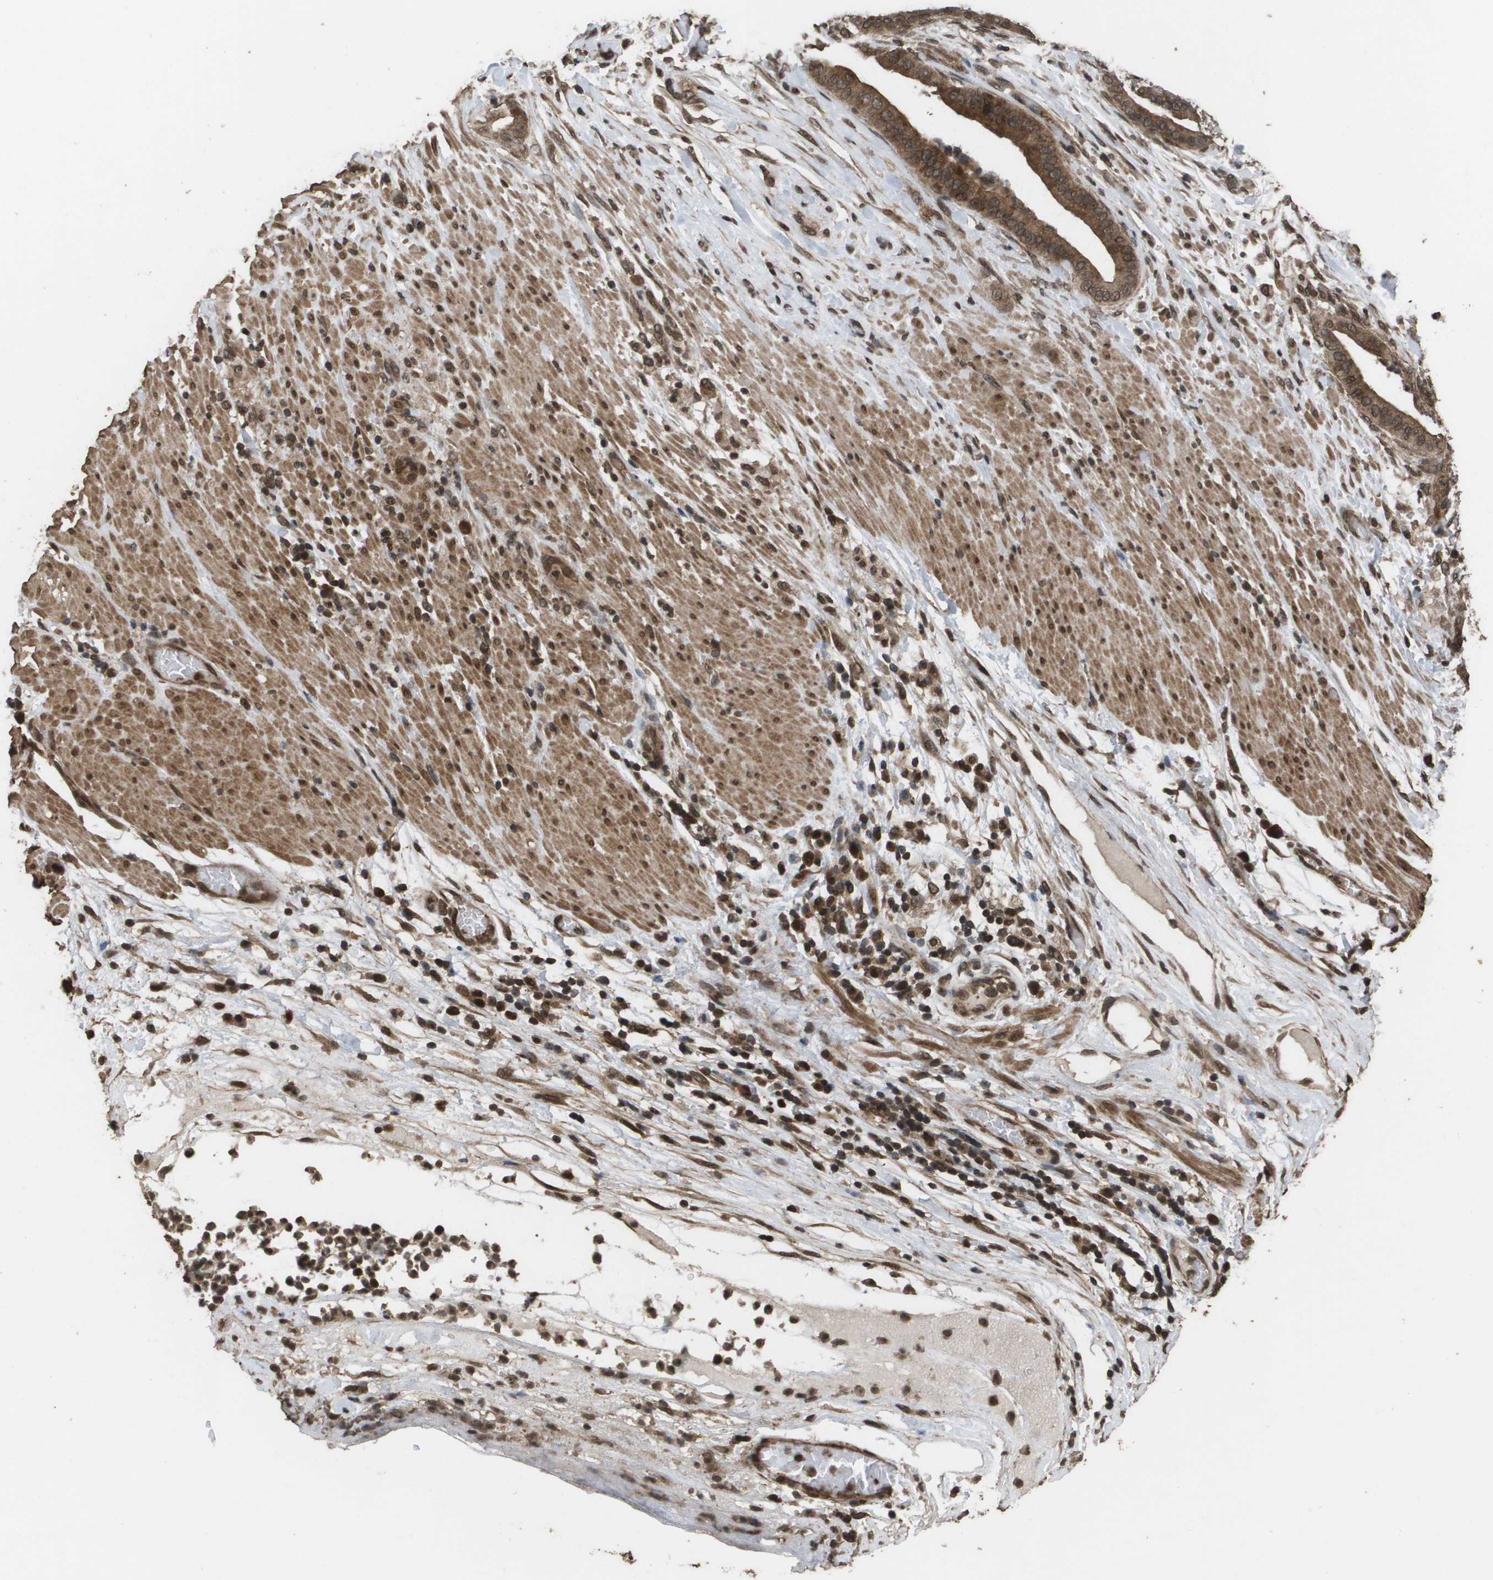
{"staining": {"intensity": "moderate", "quantity": ">75%", "location": "cytoplasmic/membranous"}, "tissue": "pancreatic cancer", "cell_type": "Tumor cells", "image_type": "cancer", "snomed": [{"axis": "morphology", "description": "Adenocarcinoma, NOS"}, {"axis": "topography", "description": "Pancreas"}], "caption": "Immunohistochemical staining of human adenocarcinoma (pancreatic) exhibits medium levels of moderate cytoplasmic/membranous staining in approximately >75% of tumor cells.", "gene": "AXIN2", "patient": {"sex": "male", "age": 63}}